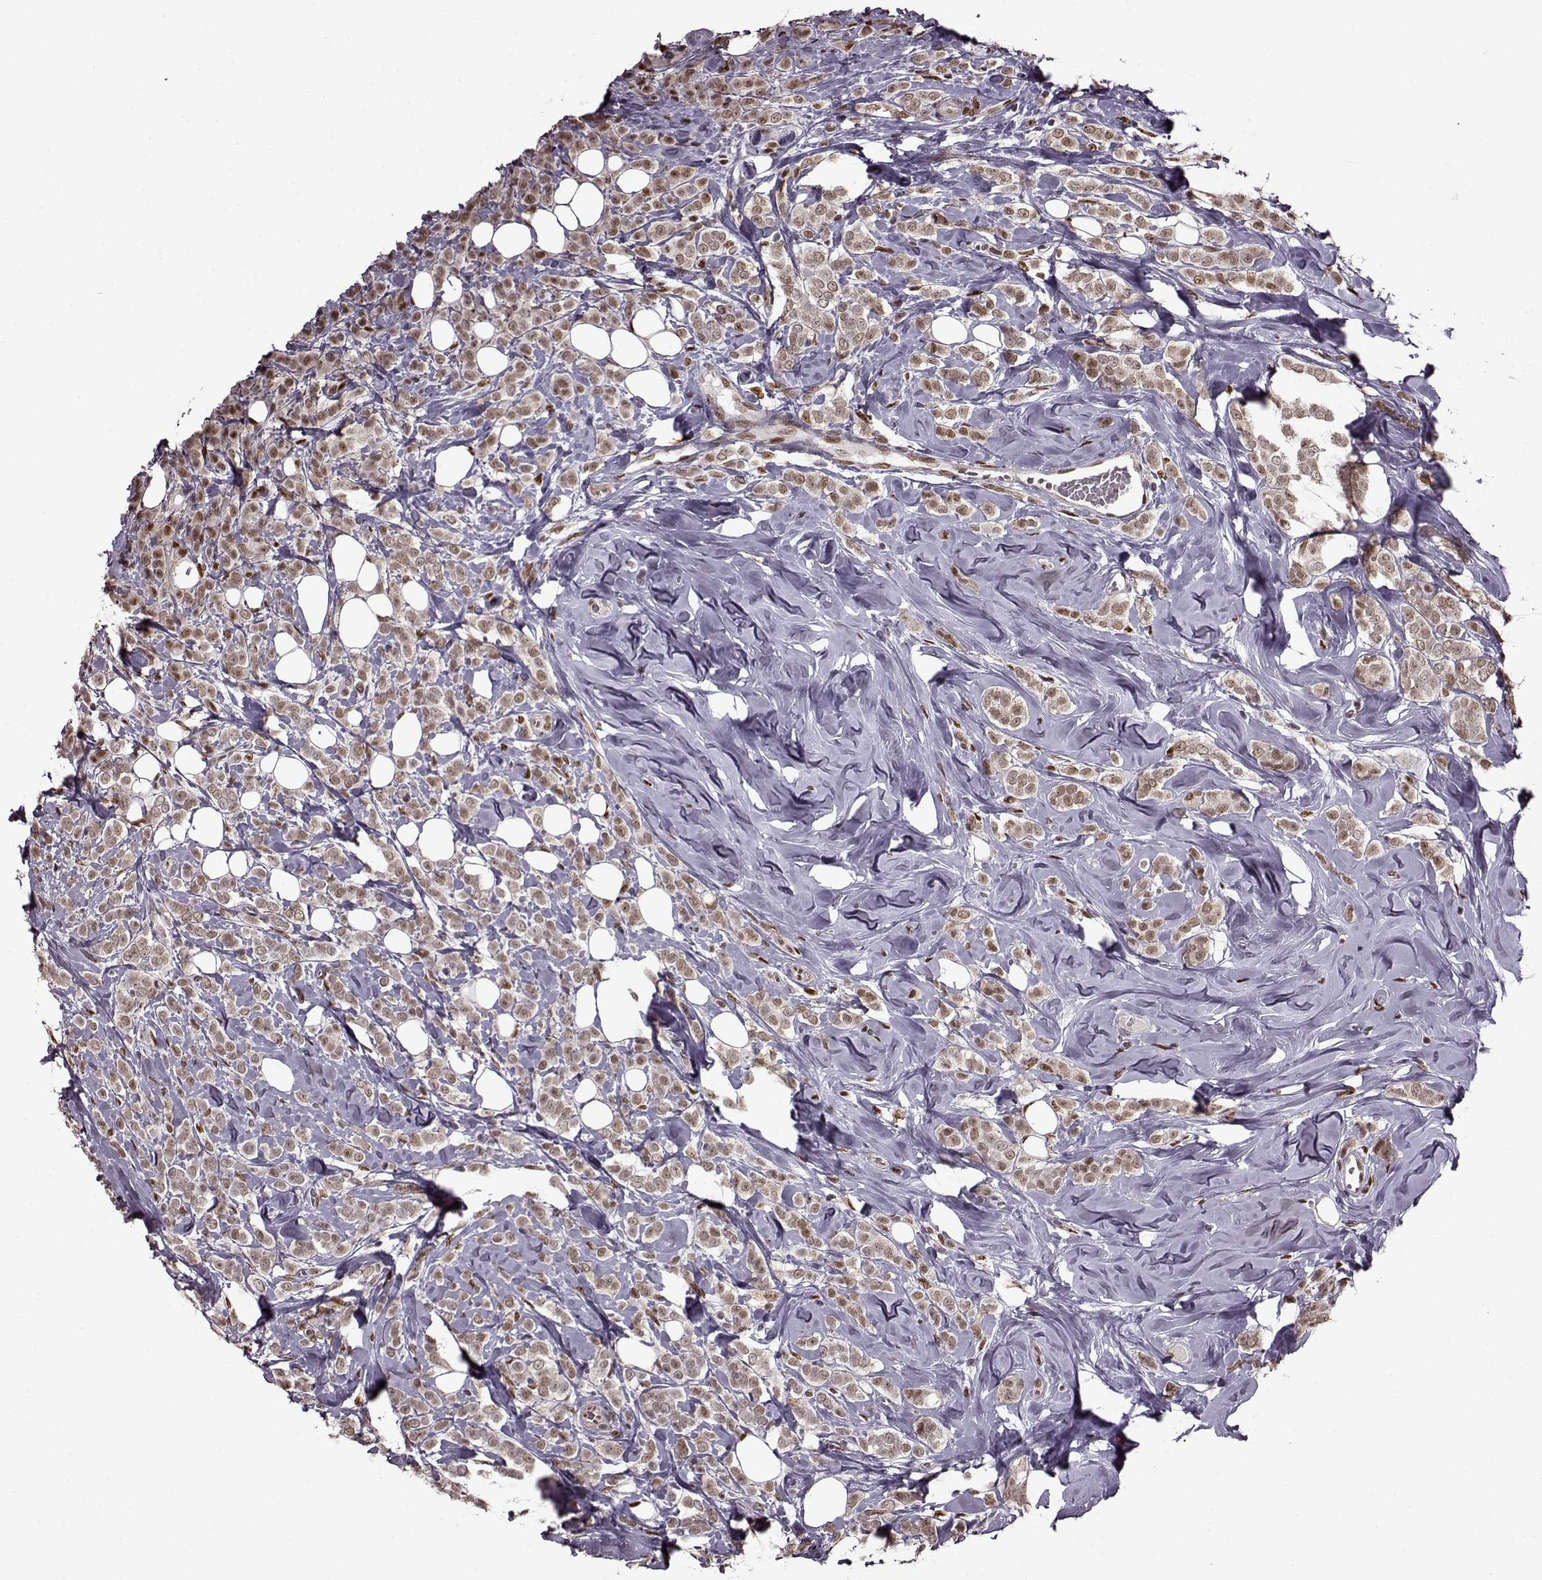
{"staining": {"intensity": "weak", "quantity": ">75%", "location": "nuclear"}, "tissue": "breast cancer", "cell_type": "Tumor cells", "image_type": "cancer", "snomed": [{"axis": "morphology", "description": "Lobular carcinoma"}, {"axis": "topography", "description": "Breast"}], "caption": "There is low levels of weak nuclear staining in tumor cells of breast cancer (lobular carcinoma), as demonstrated by immunohistochemical staining (brown color).", "gene": "FTO", "patient": {"sex": "female", "age": 49}}